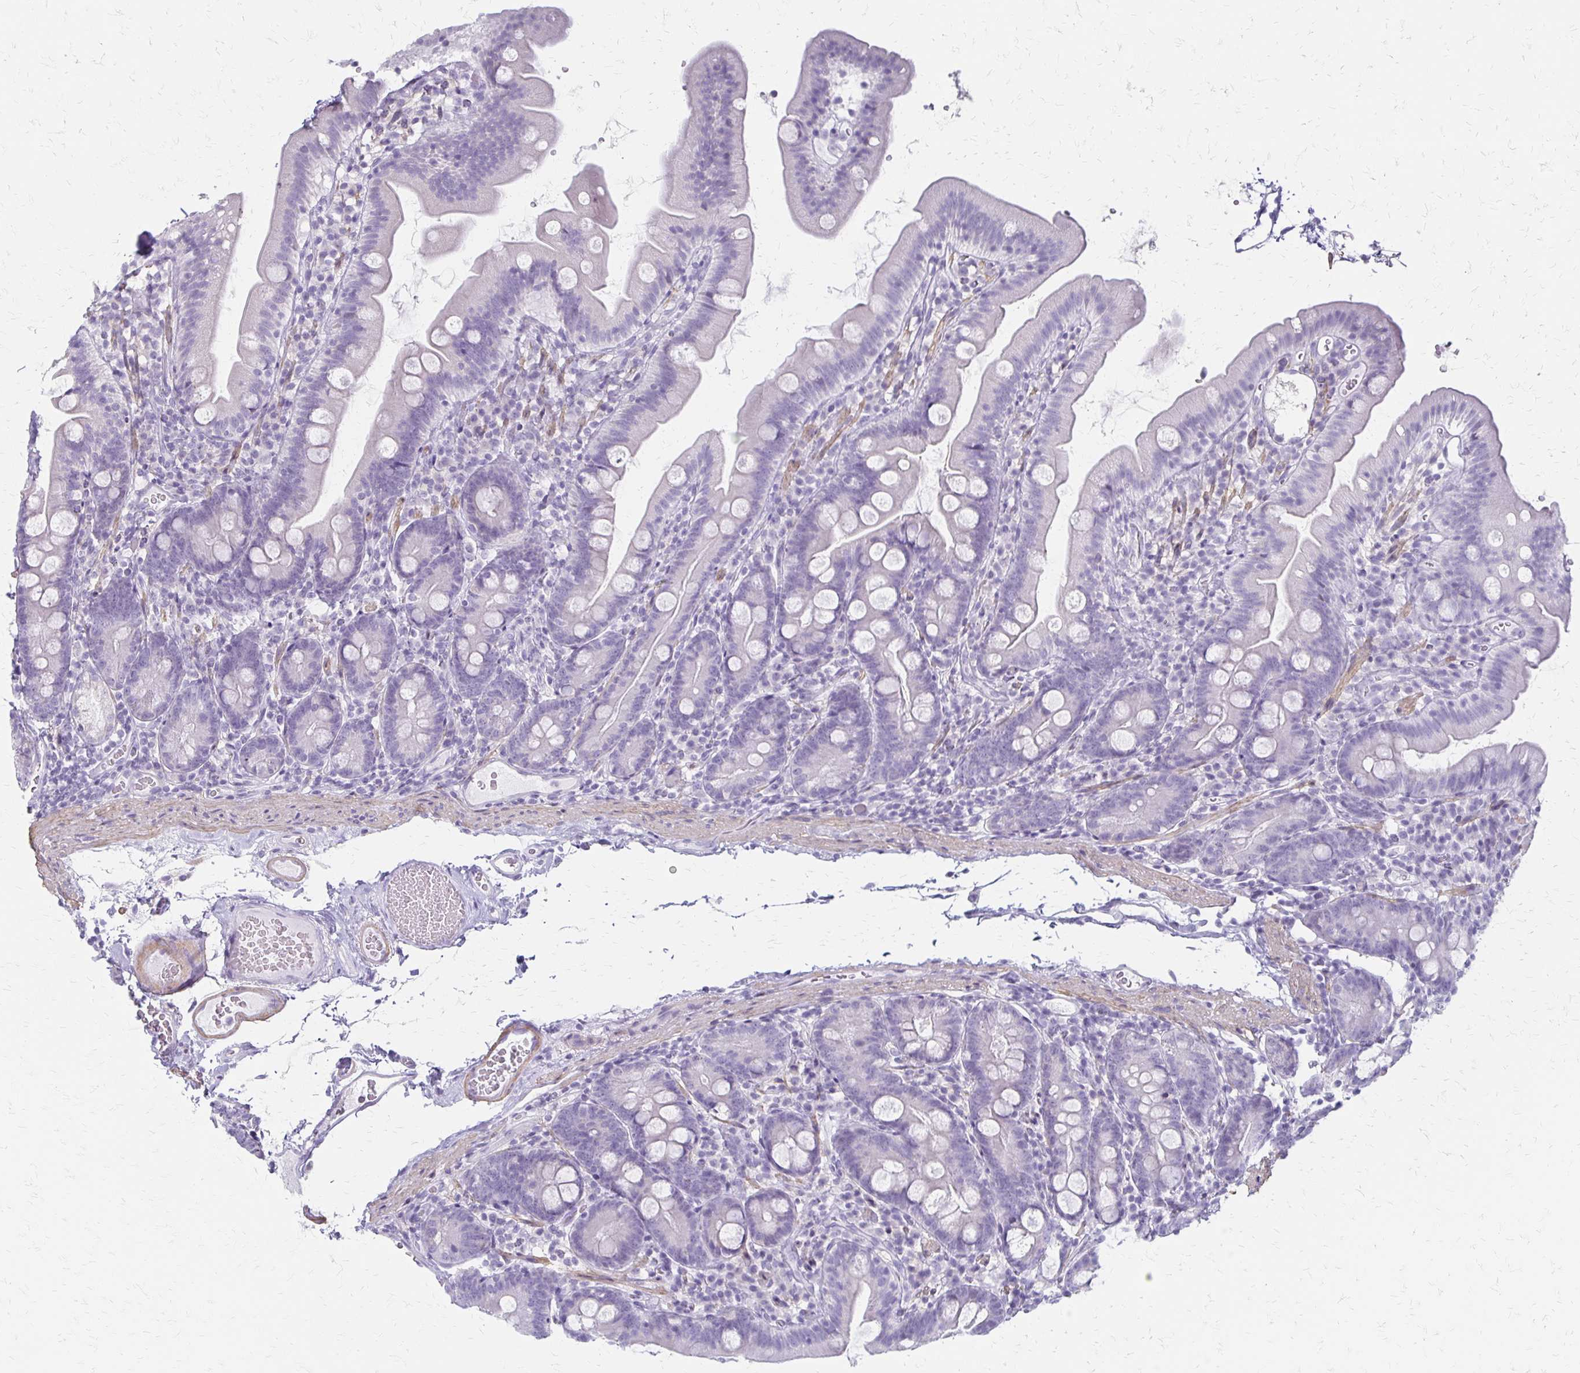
{"staining": {"intensity": "negative", "quantity": "none", "location": "none"}, "tissue": "duodenum", "cell_type": "Glandular cells", "image_type": "normal", "snomed": [{"axis": "morphology", "description": "Normal tissue, NOS"}, {"axis": "topography", "description": "Duodenum"}], "caption": "A histopathology image of duodenum stained for a protein shows no brown staining in glandular cells. (DAB (3,3'-diaminobenzidine) IHC visualized using brightfield microscopy, high magnification).", "gene": "IVL", "patient": {"sex": "female", "age": 67}}